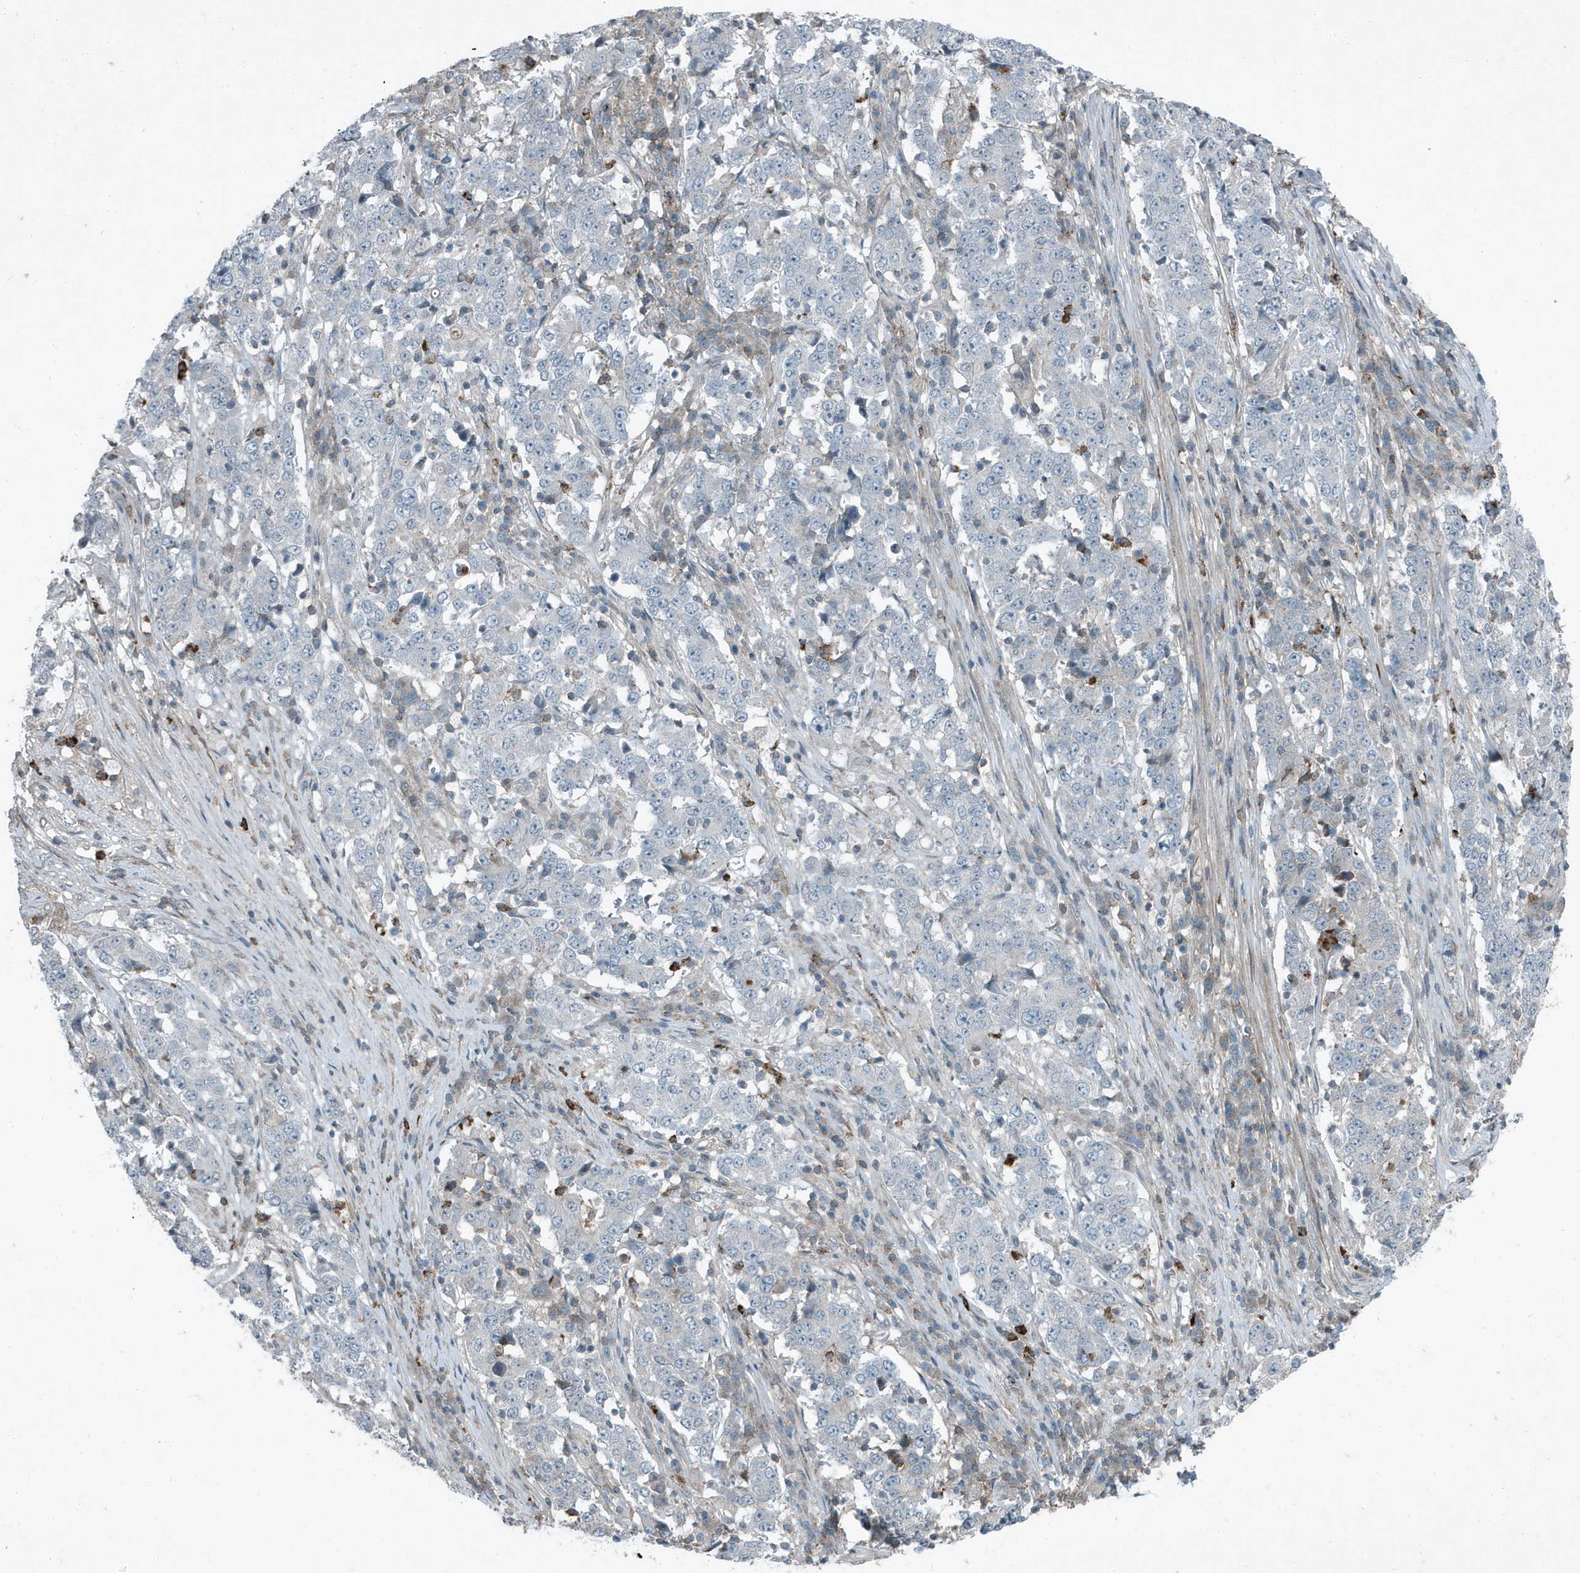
{"staining": {"intensity": "negative", "quantity": "none", "location": "none"}, "tissue": "stomach cancer", "cell_type": "Tumor cells", "image_type": "cancer", "snomed": [{"axis": "morphology", "description": "Adenocarcinoma, NOS"}, {"axis": "topography", "description": "Stomach"}], "caption": "IHC micrograph of human adenocarcinoma (stomach) stained for a protein (brown), which demonstrates no staining in tumor cells.", "gene": "DAPP1", "patient": {"sex": "male", "age": 59}}